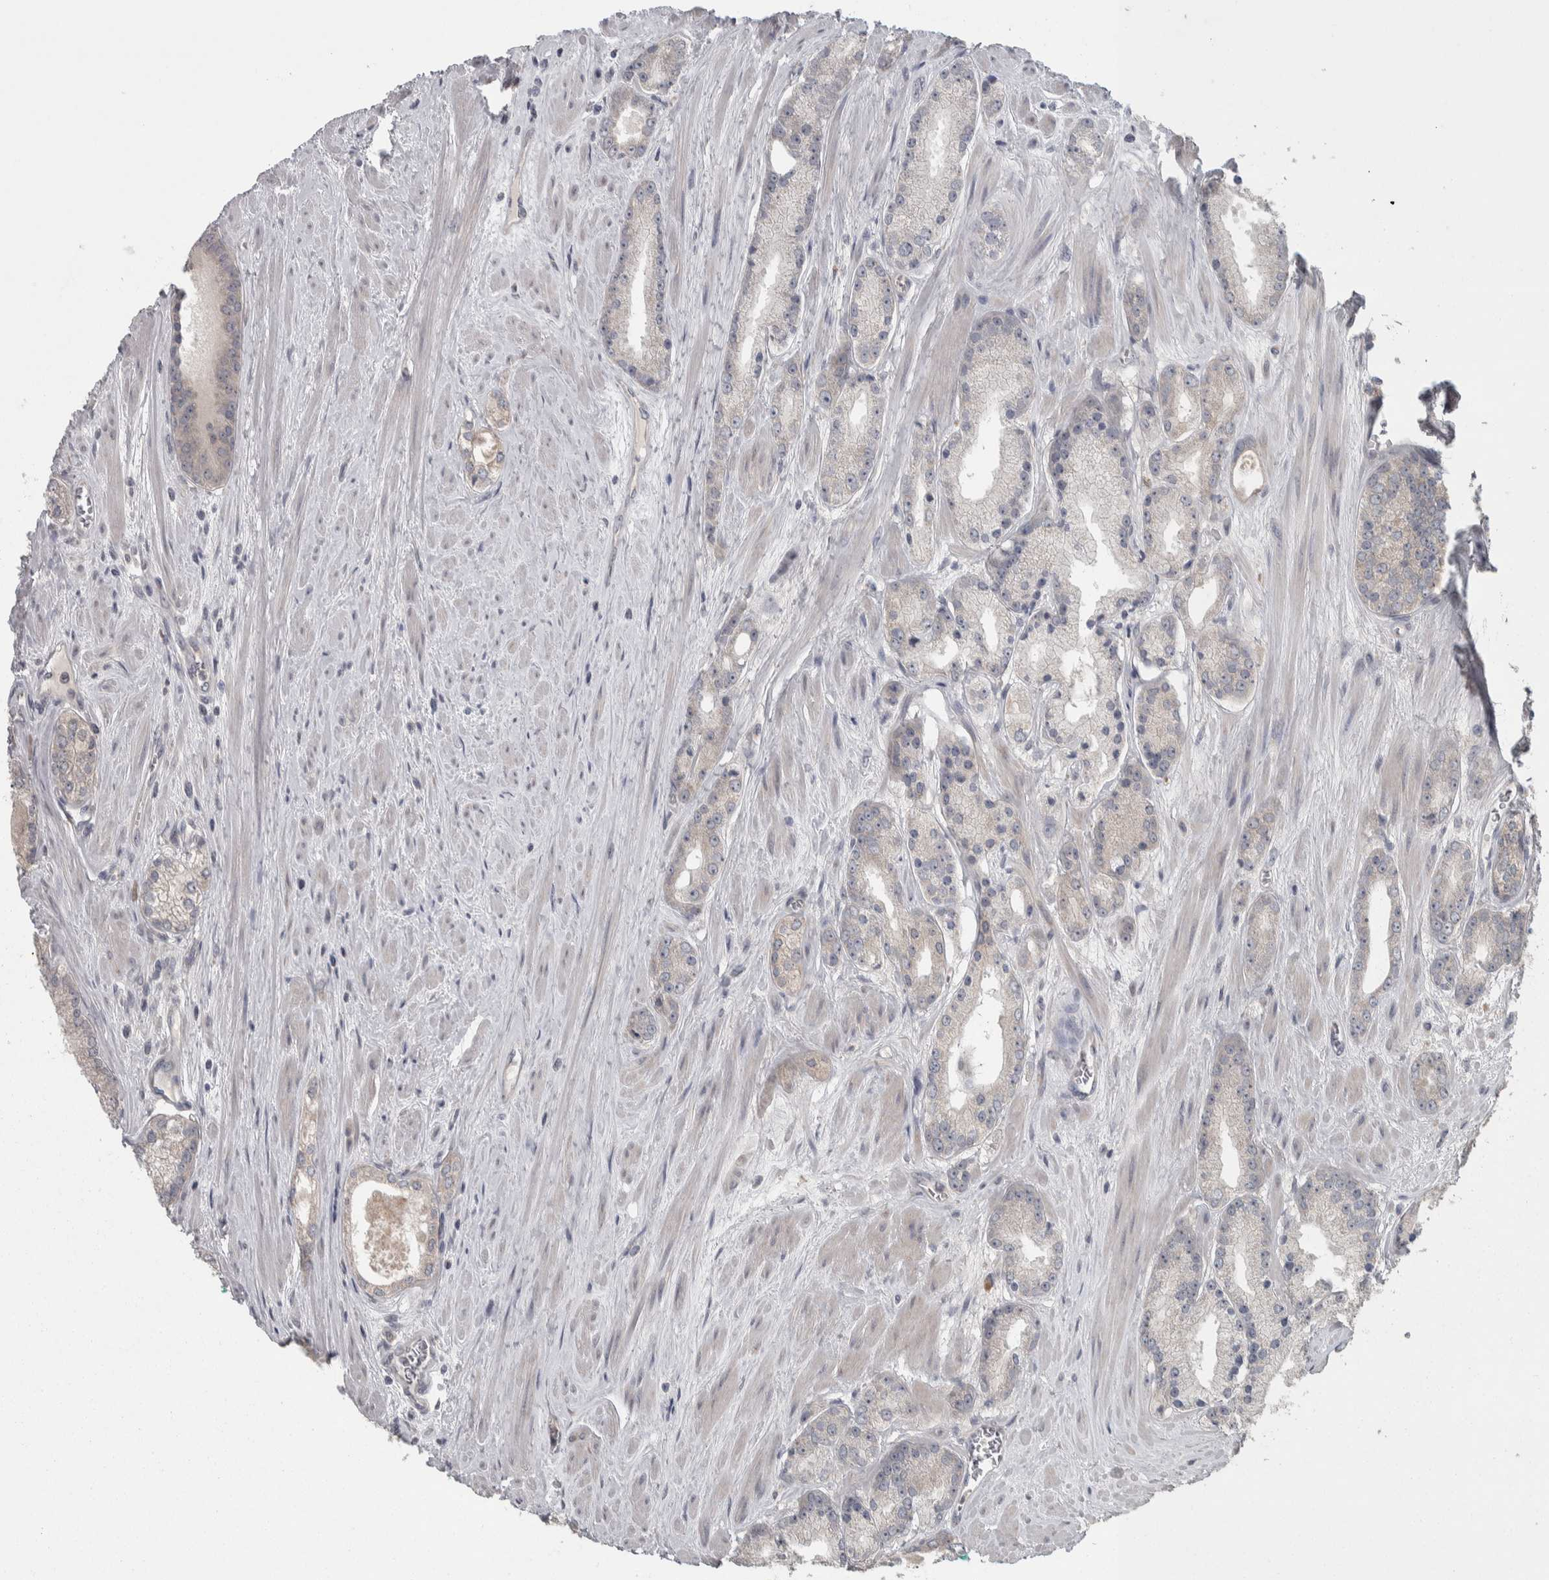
{"staining": {"intensity": "negative", "quantity": "none", "location": "none"}, "tissue": "prostate cancer", "cell_type": "Tumor cells", "image_type": "cancer", "snomed": [{"axis": "morphology", "description": "Adenocarcinoma, Low grade"}, {"axis": "topography", "description": "Prostate"}], "caption": "This is an IHC micrograph of human prostate cancer. There is no positivity in tumor cells.", "gene": "SRP68", "patient": {"sex": "male", "age": 62}}